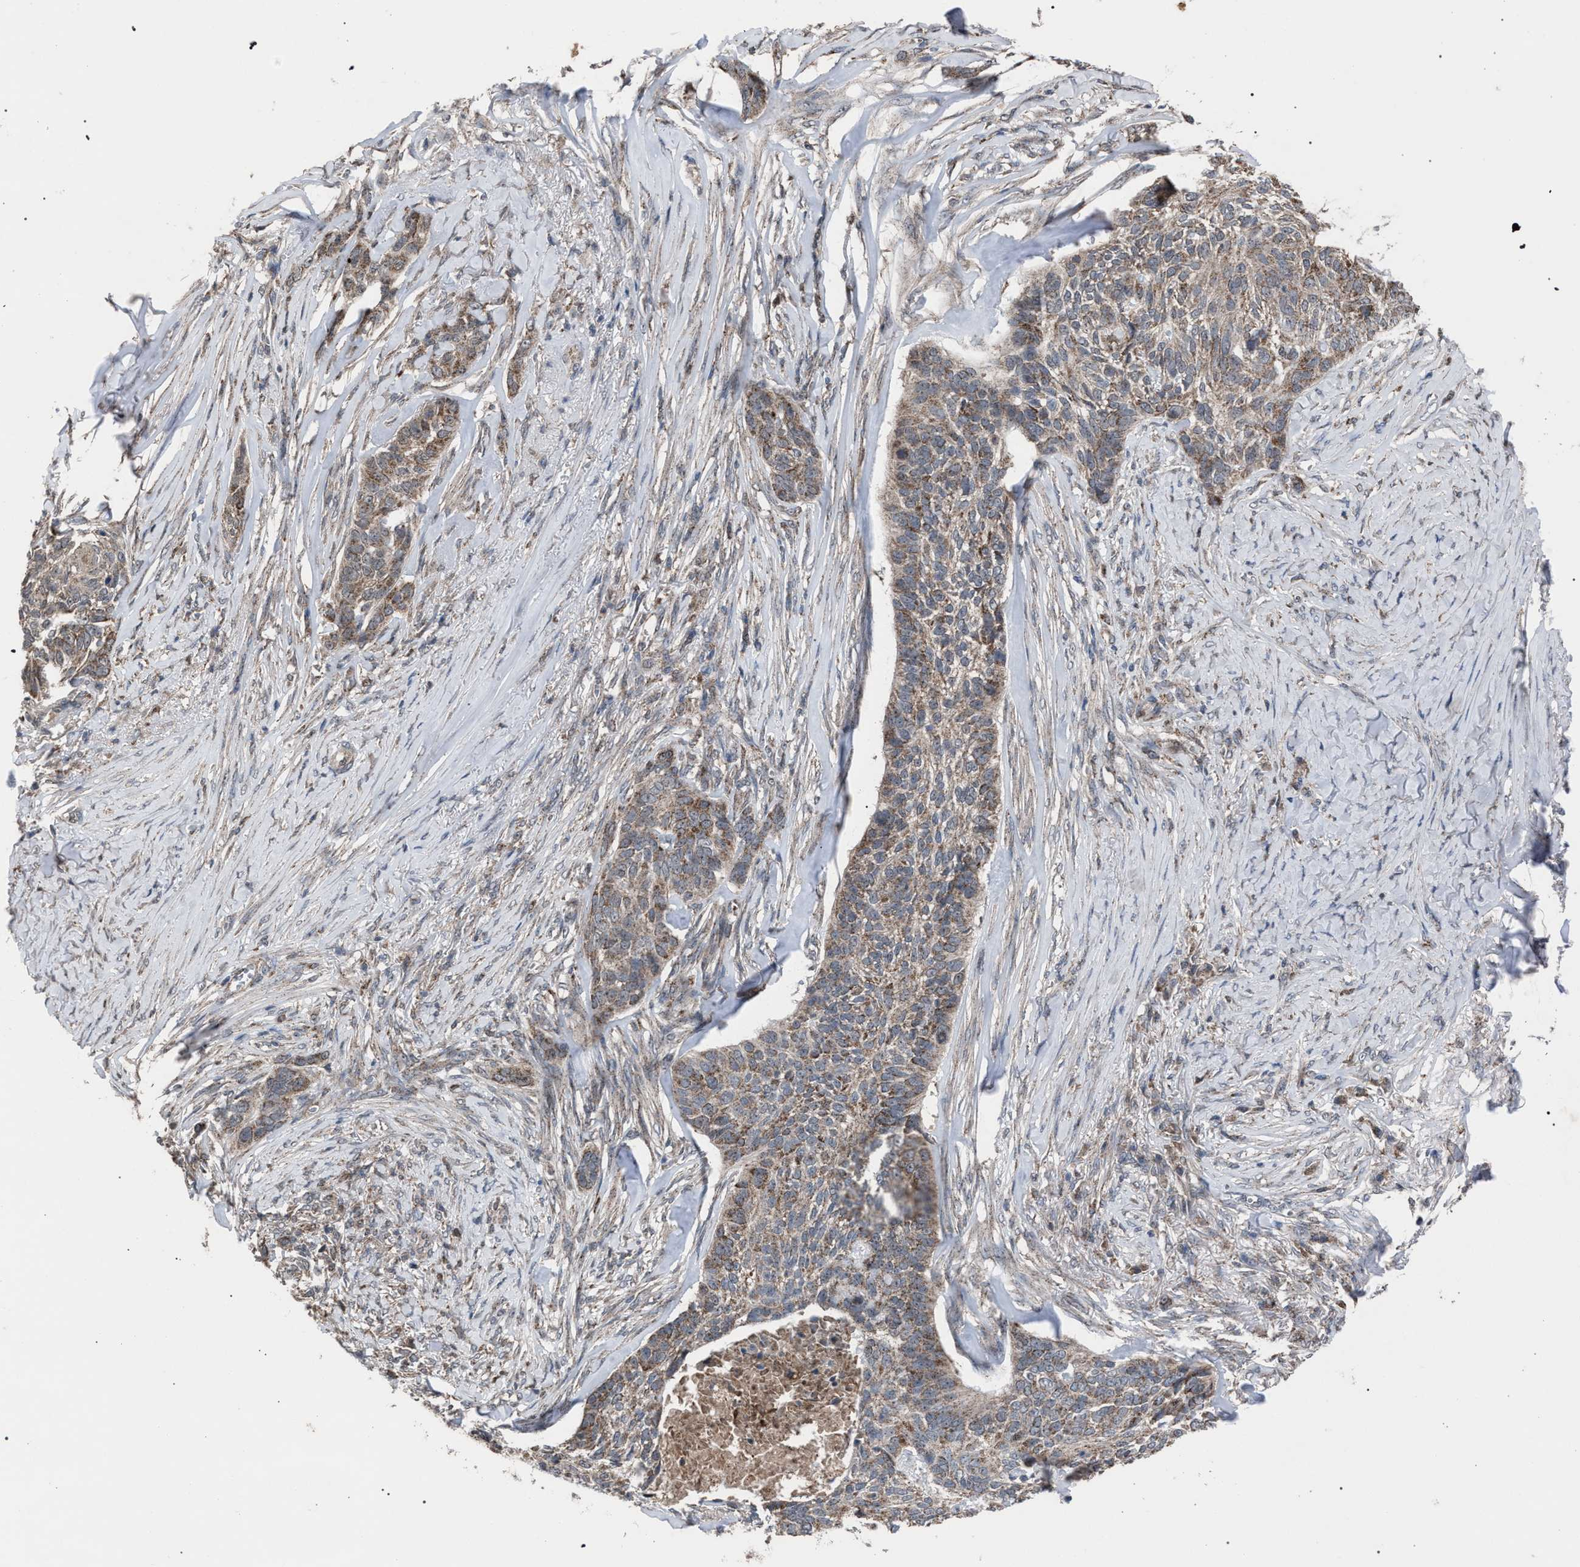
{"staining": {"intensity": "weak", "quantity": ">75%", "location": "cytoplasmic/membranous"}, "tissue": "skin cancer", "cell_type": "Tumor cells", "image_type": "cancer", "snomed": [{"axis": "morphology", "description": "Basal cell carcinoma"}, {"axis": "topography", "description": "Skin"}], "caption": "The image displays immunohistochemical staining of skin cancer (basal cell carcinoma). There is weak cytoplasmic/membranous positivity is identified in about >75% of tumor cells. (IHC, brightfield microscopy, high magnification).", "gene": "HSD17B4", "patient": {"sex": "male", "age": 85}}